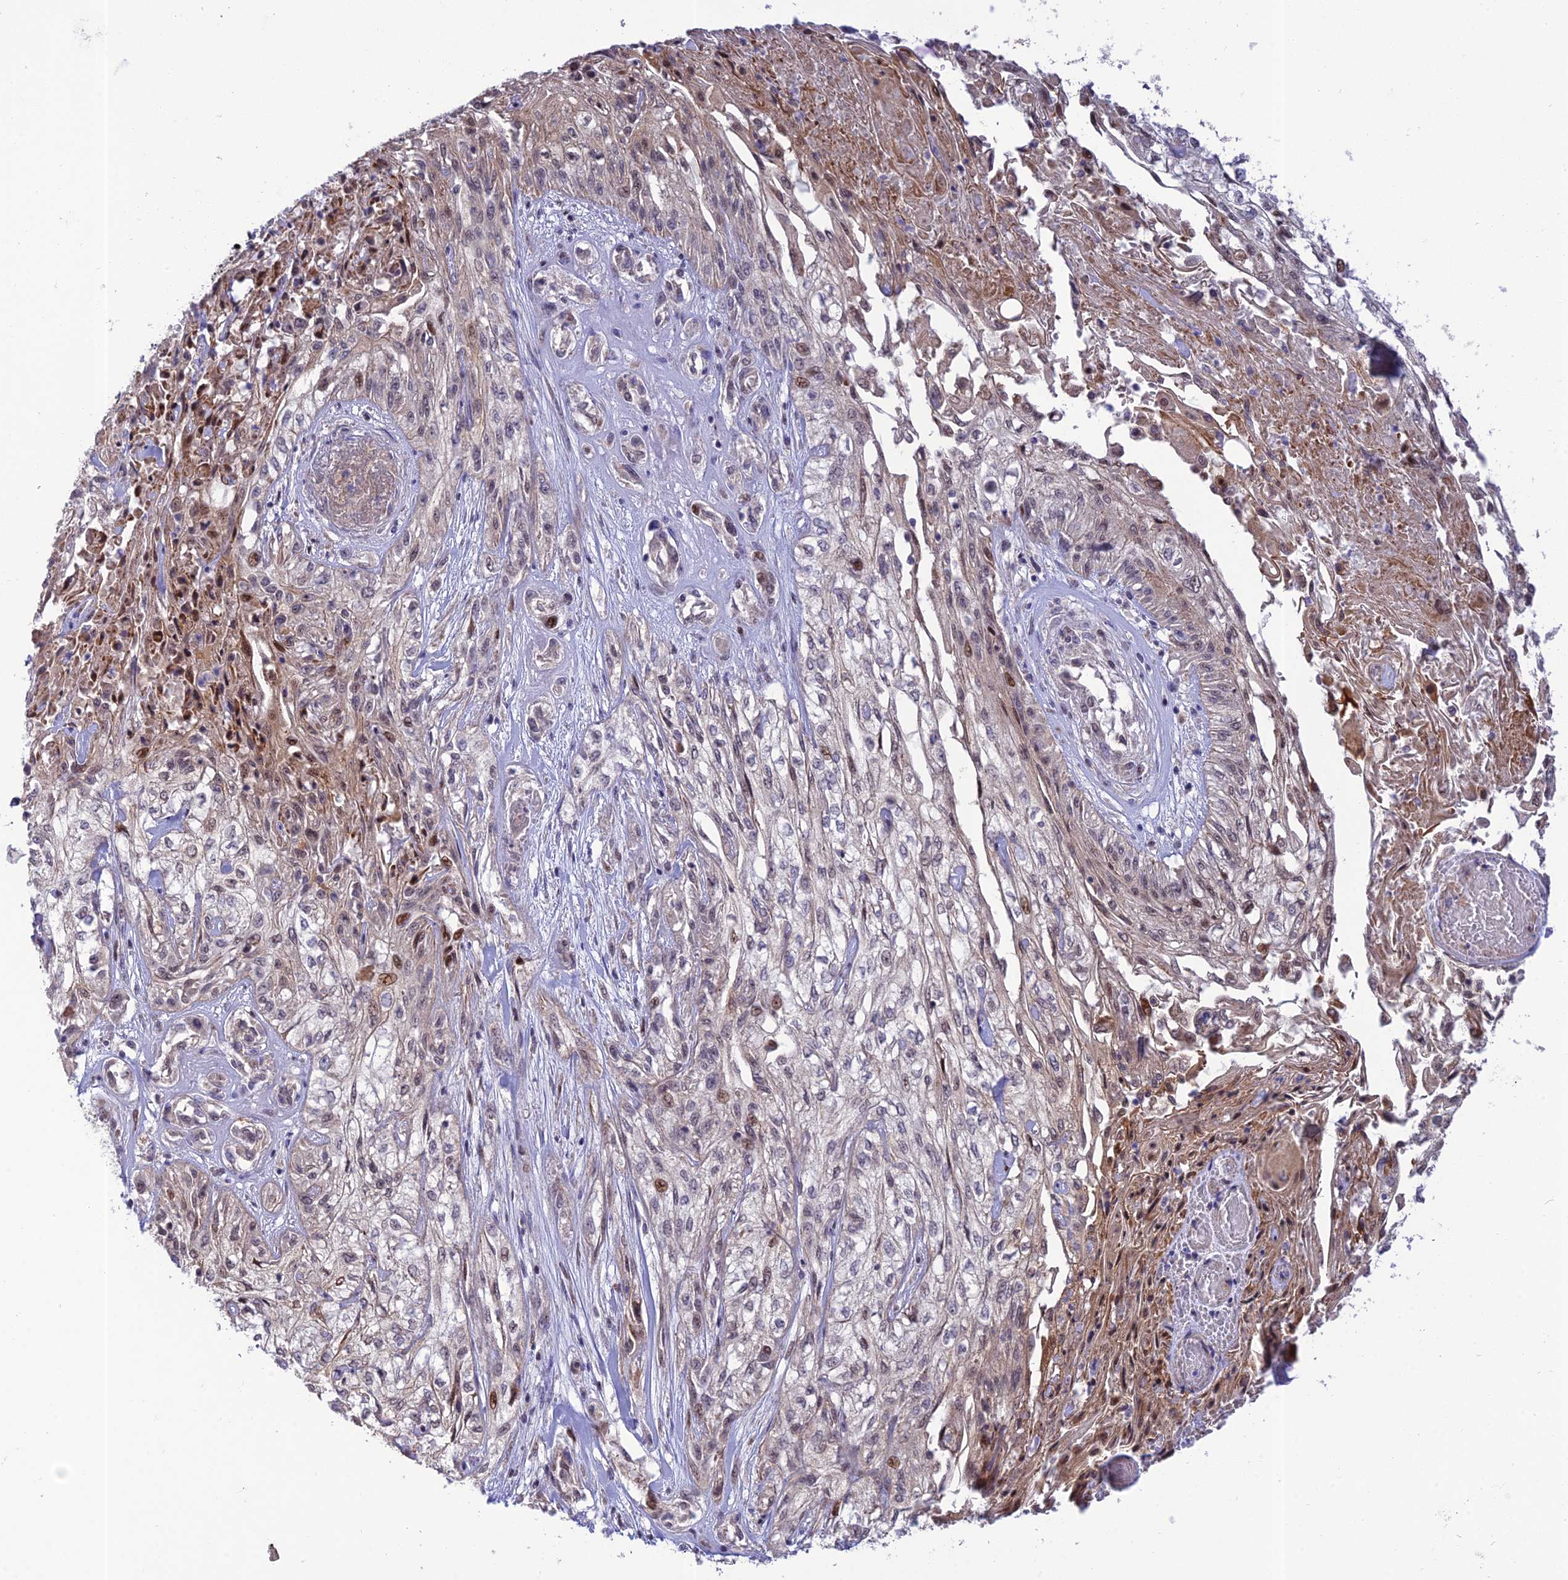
{"staining": {"intensity": "moderate", "quantity": "<25%", "location": "nuclear"}, "tissue": "skin cancer", "cell_type": "Tumor cells", "image_type": "cancer", "snomed": [{"axis": "morphology", "description": "Squamous cell carcinoma, NOS"}, {"axis": "morphology", "description": "Squamous cell carcinoma, metastatic, NOS"}, {"axis": "topography", "description": "Skin"}, {"axis": "topography", "description": "Lymph node"}], "caption": "Moderate nuclear protein expression is seen in about <25% of tumor cells in skin metastatic squamous cell carcinoma.", "gene": "ZNF584", "patient": {"sex": "male", "age": 75}}